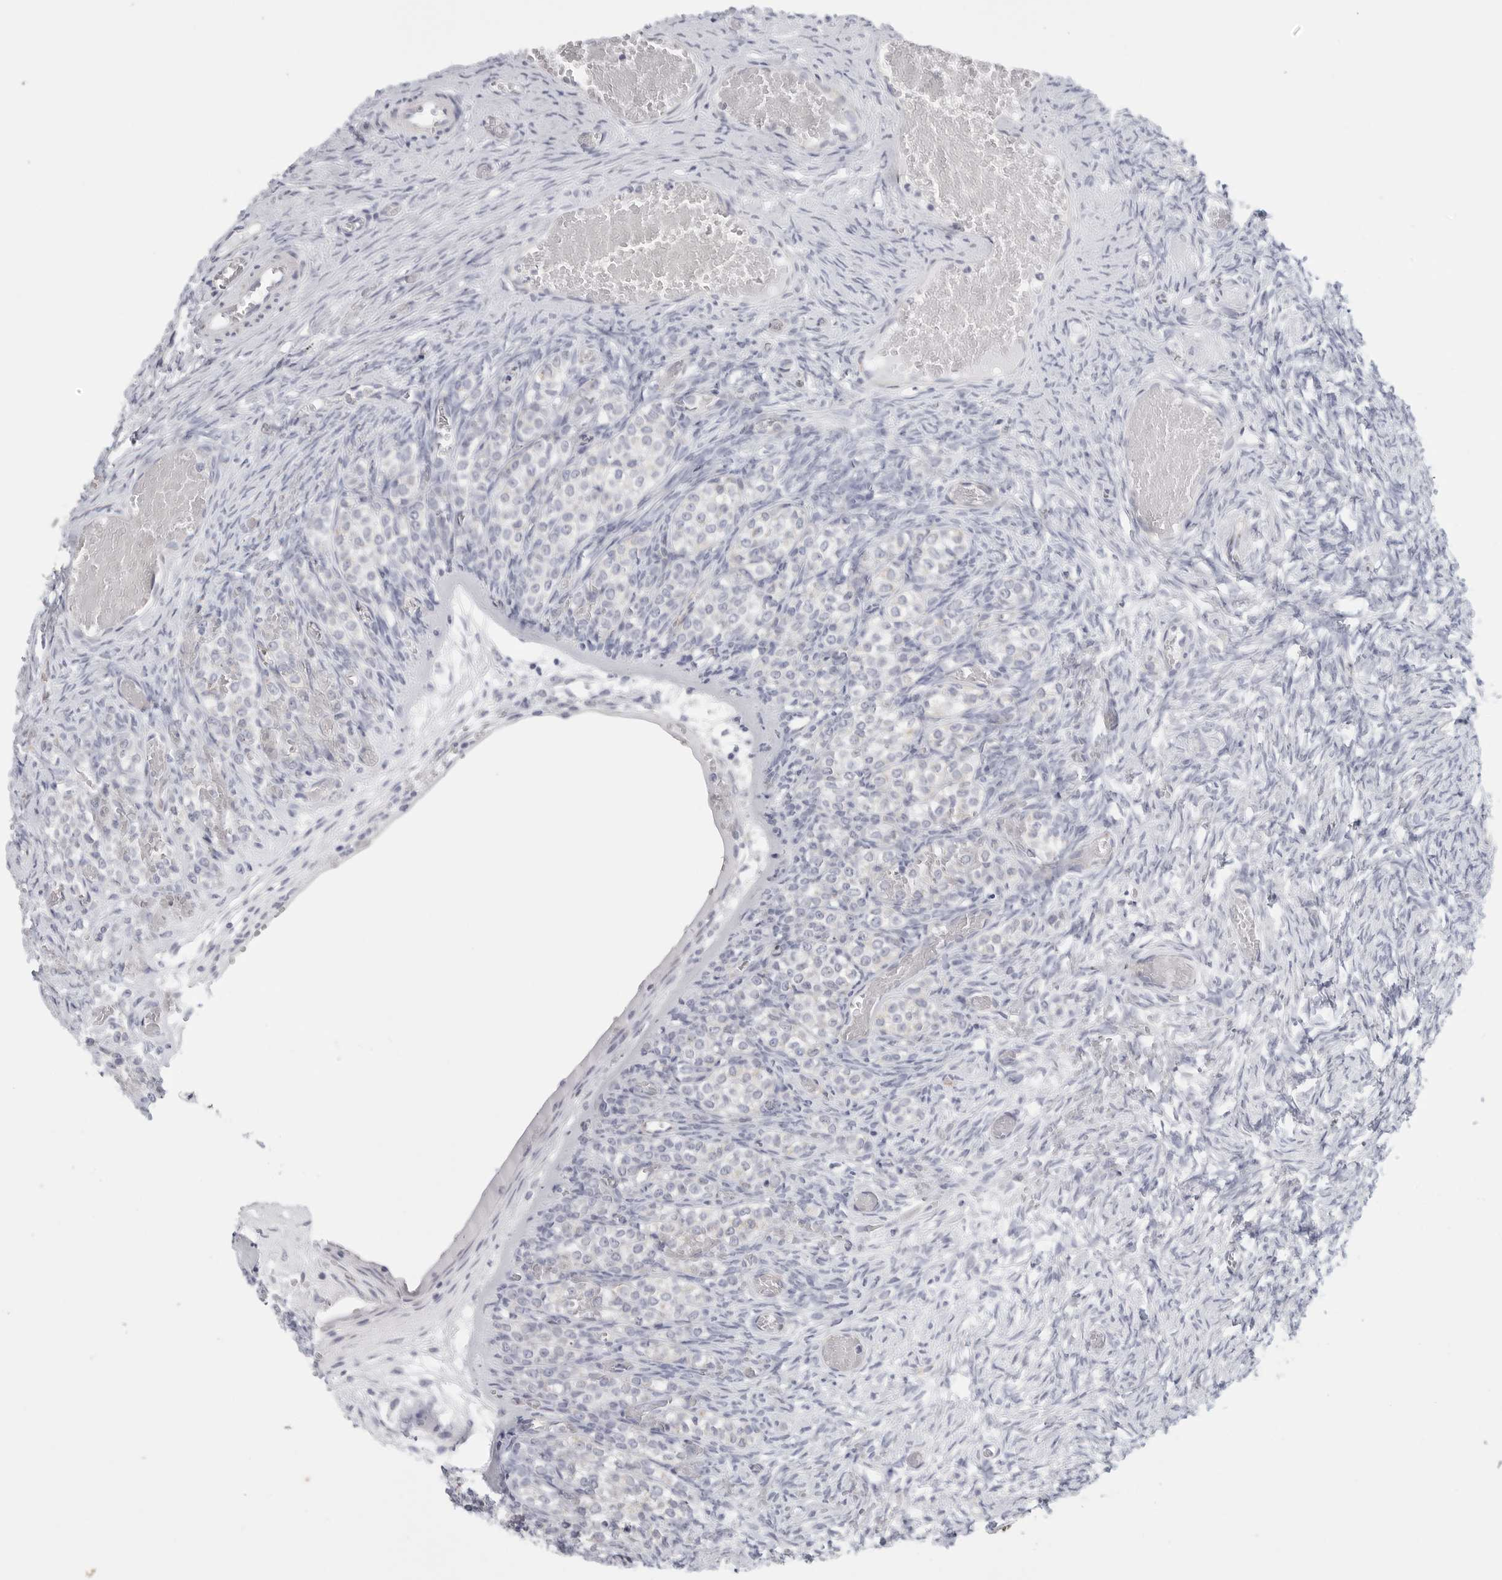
{"staining": {"intensity": "negative", "quantity": "none", "location": "none"}, "tissue": "ovary", "cell_type": "Ovarian stroma cells", "image_type": "normal", "snomed": [{"axis": "morphology", "description": "Adenocarcinoma, NOS"}, {"axis": "topography", "description": "Endometrium"}], "caption": "Ovarian stroma cells show no significant positivity in unremarkable ovary.", "gene": "TNR", "patient": {"sex": "female", "age": 32}}